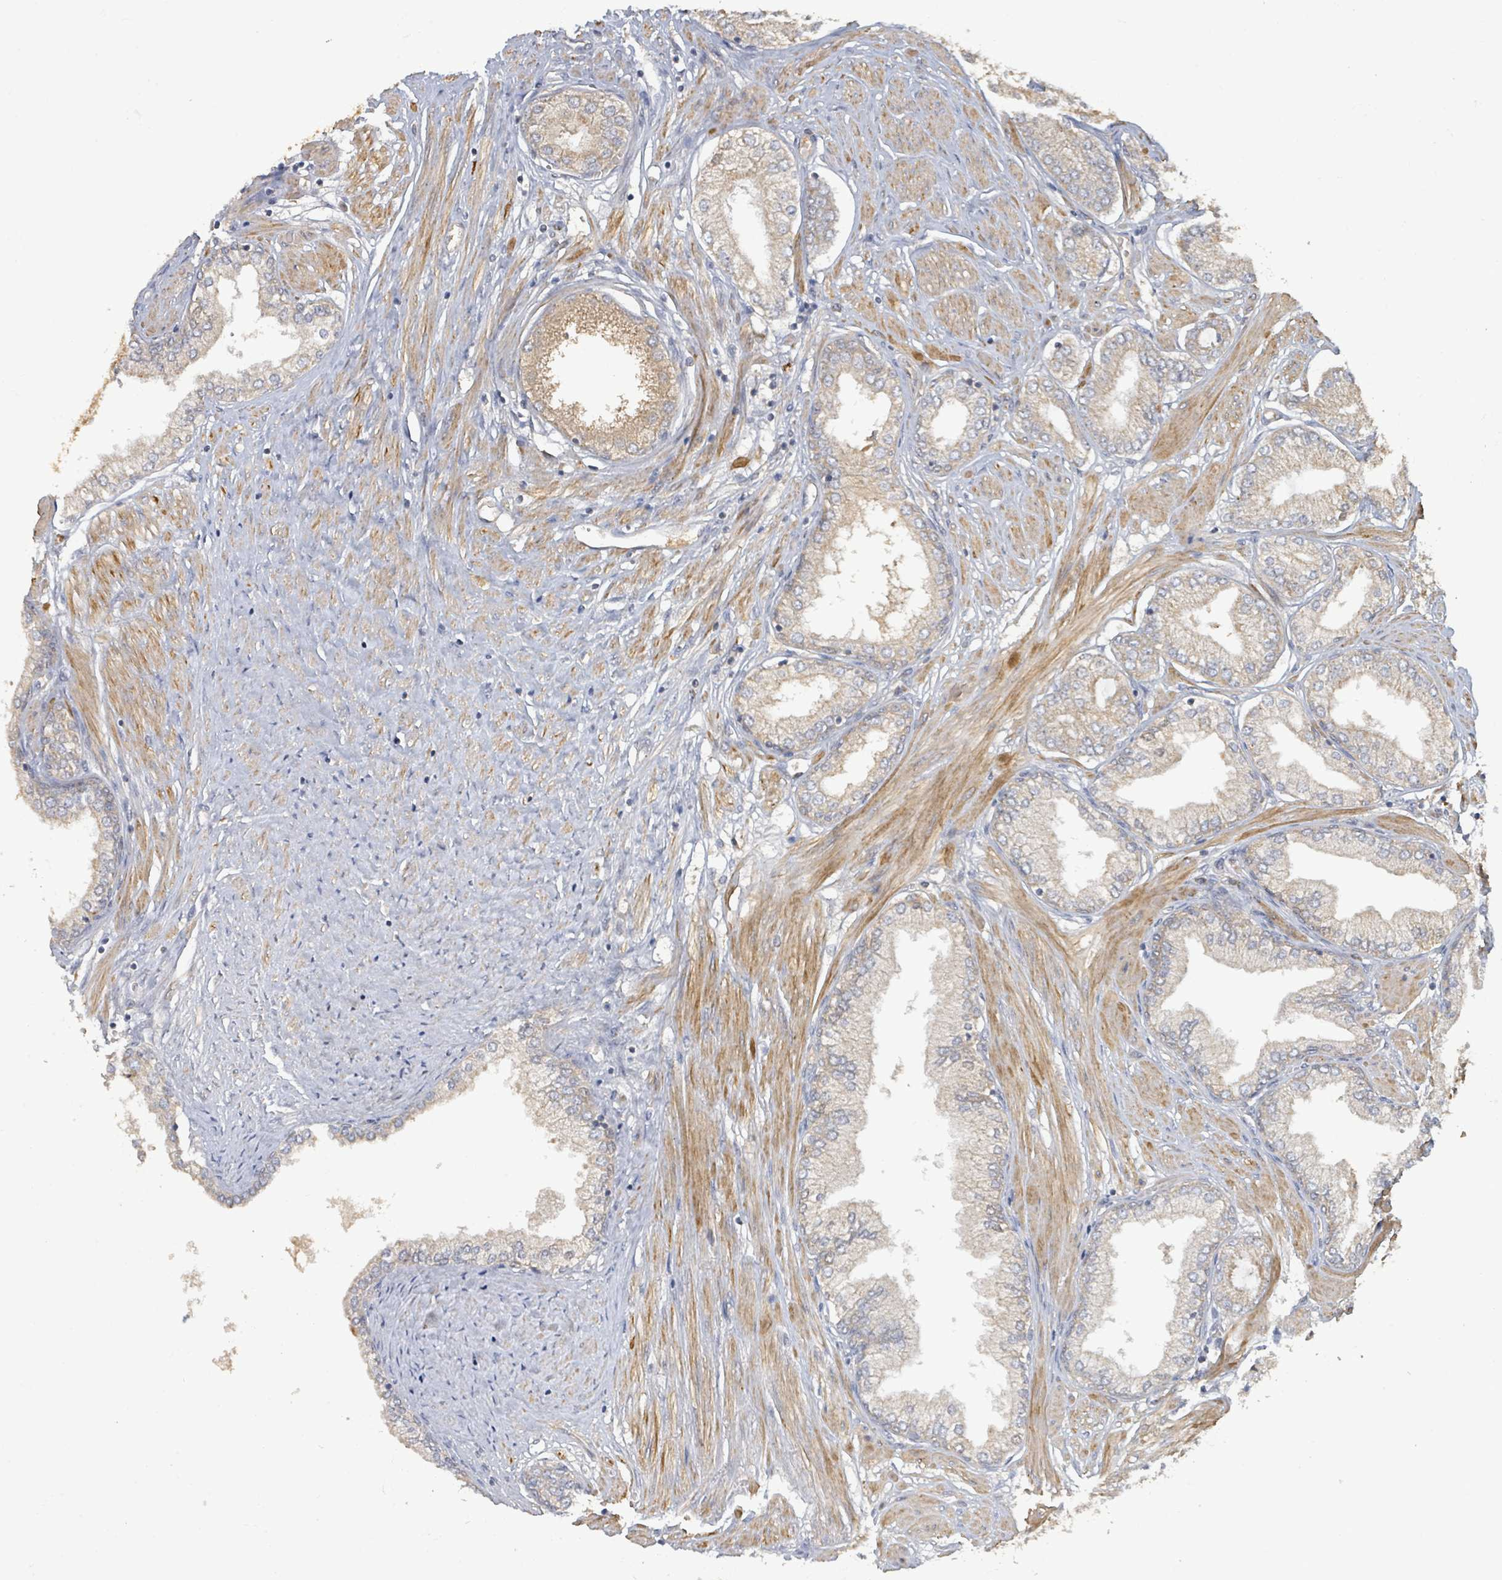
{"staining": {"intensity": "weak", "quantity": ">75%", "location": "cytoplasmic/membranous"}, "tissue": "prostate cancer", "cell_type": "Tumor cells", "image_type": "cancer", "snomed": [{"axis": "morphology", "description": "Adenocarcinoma, High grade"}, {"axis": "topography", "description": "Prostate and seminal vesicle, NOS"}], "caption": "Prostate cancer (adenocarcinoma (high-grade)) stained with DAB (3,3'-diaminobenzidine) immunohistochemistry (IHC) displays low levels of weak cytoplasmic/membranous positivity in approximately >75% of tumor cells. (DAB (3,3'-diaminobenzidine) IHC with brightfield microscopy, high magnification).", "gene": "STARD4", "patient": {"sex": "male", "age": 64}}